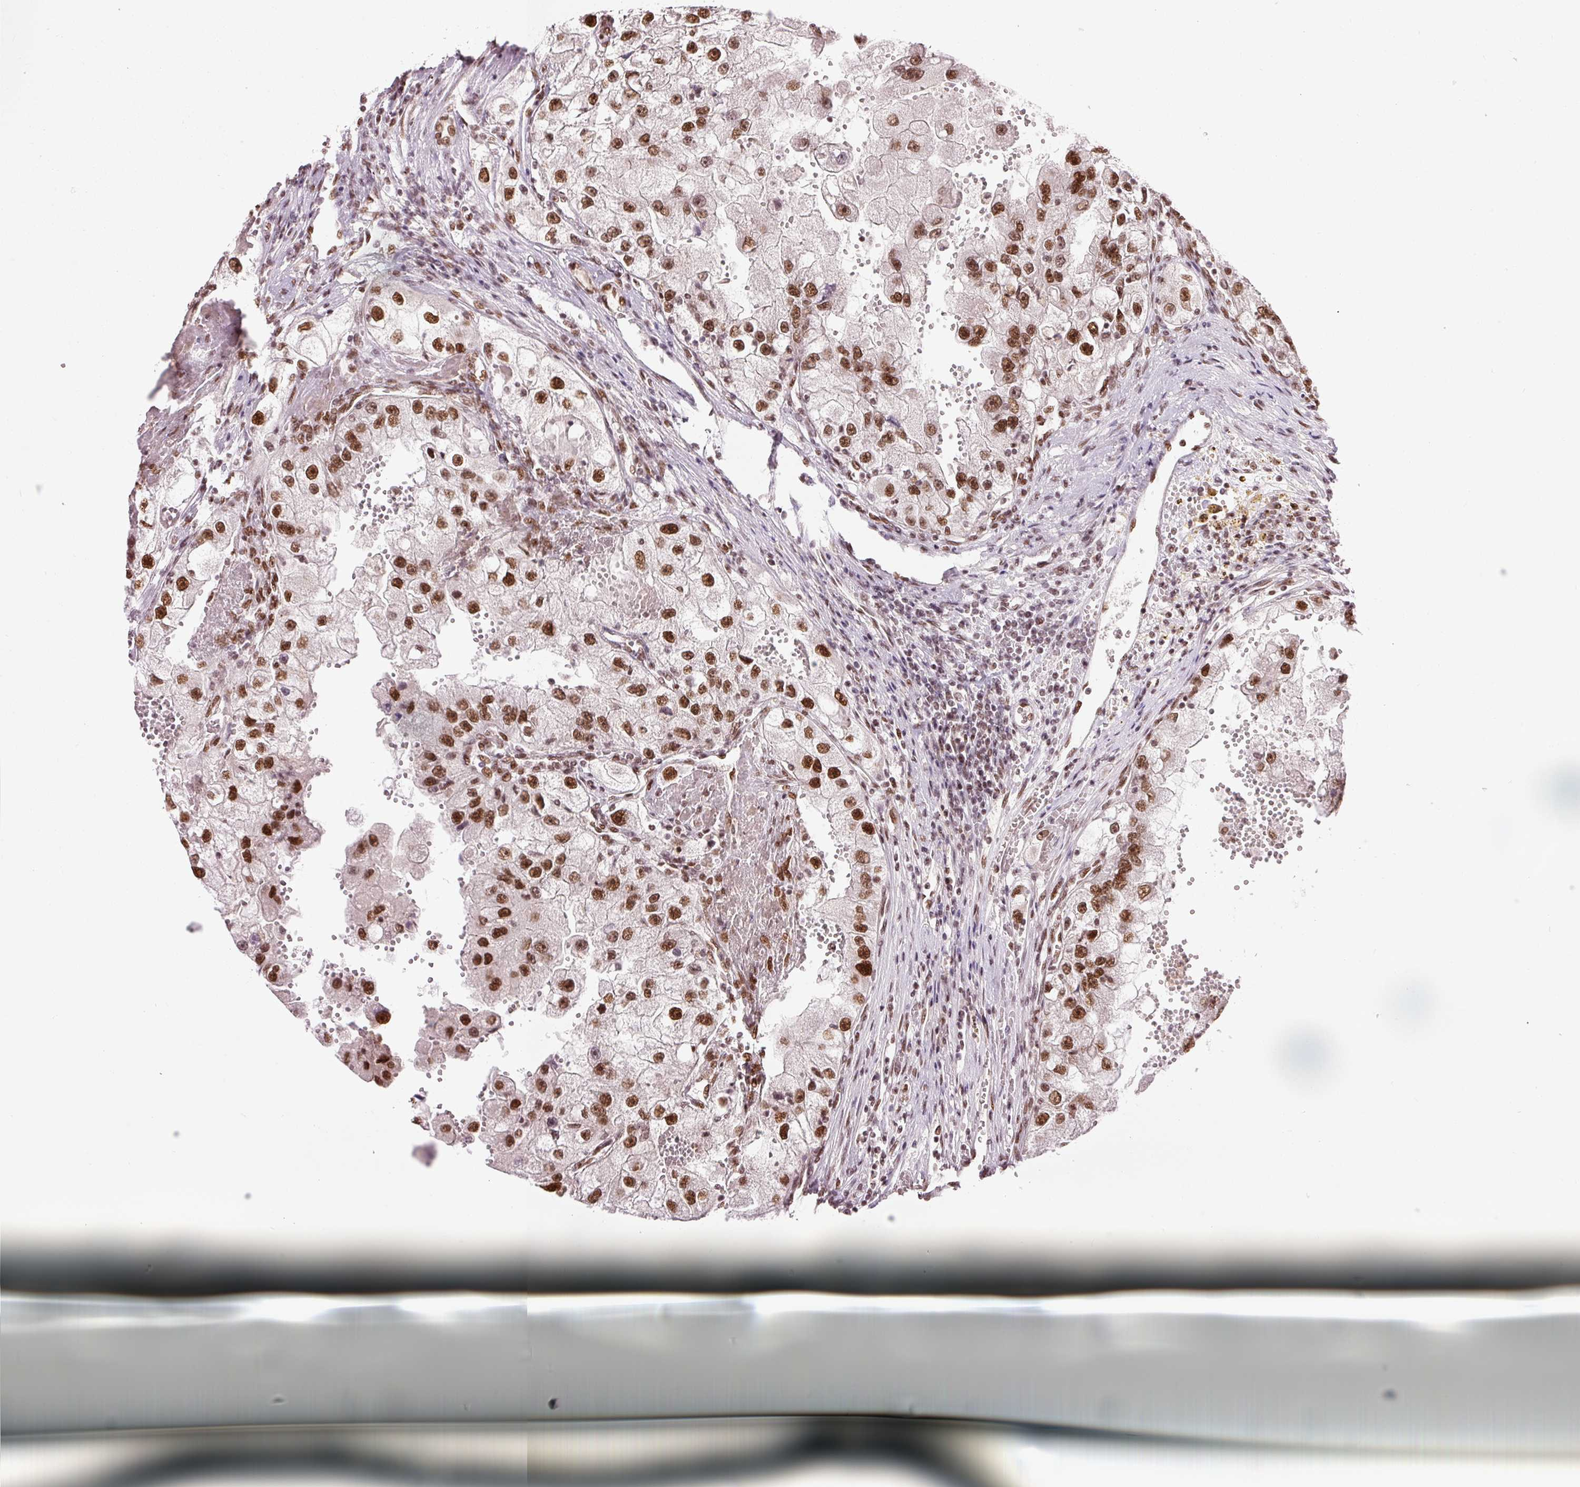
{"staining": {"intensity": "strong", "quantity": ">75%", "location": "nuclear"}, "tissue": "renal cancer", "cell_type": "Tumor cells", "image_type": "cancer", "snomed": [{"axis": "morphology", "description": "Adenocarcinoma, NOS"}, {"axis": "topography", "description": "Kidney"}], "caption": "Immunohistochemical staining of human renal cancer (adenocarcinoma) displays high levels of strong nuclear staining in about >75% of tumor cells.", "gene": "ZBTB44", "patient": {"sex": "male", "age": 63}}